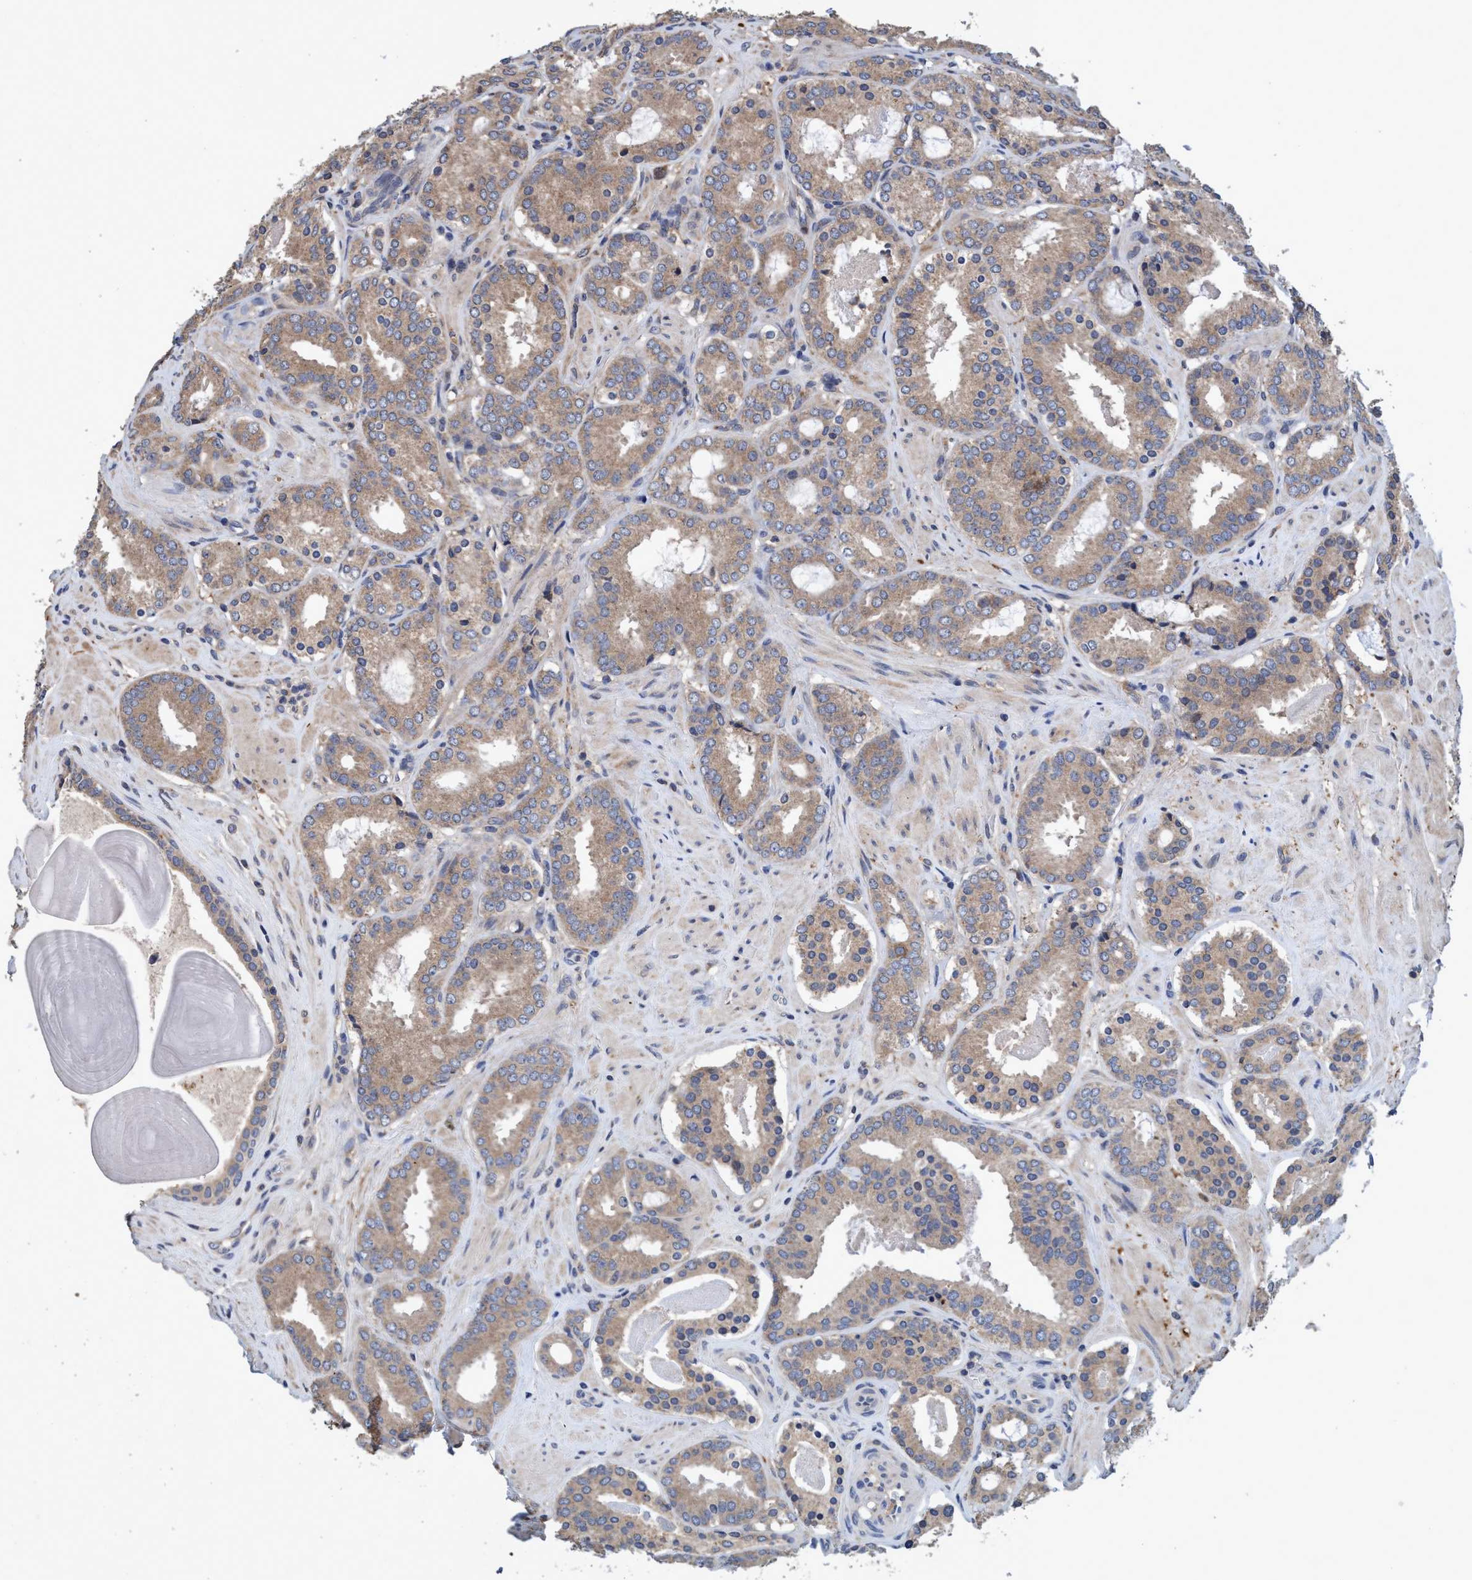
{"staining": {"intensity": "weak", "quantity": ">75%", "location": "cytoplasmic/membranous"}, "tissue": "prostate cancer", "cell_type": "Tumor cells", "image_type": "cancer", "snomed": [{"axis": "morphology", "description": "Adenocarcinoma, Low grade"}, {"axis": "topography", "description": "Prostate"}], "caption": "Prostate cancer stained with a brown dye reveals weak cytoplasmic/membranous positive staining in about >75% of tumor cells.", "gene": "CALCOCO2", "patient": {"sex": "male", "age": 69}}